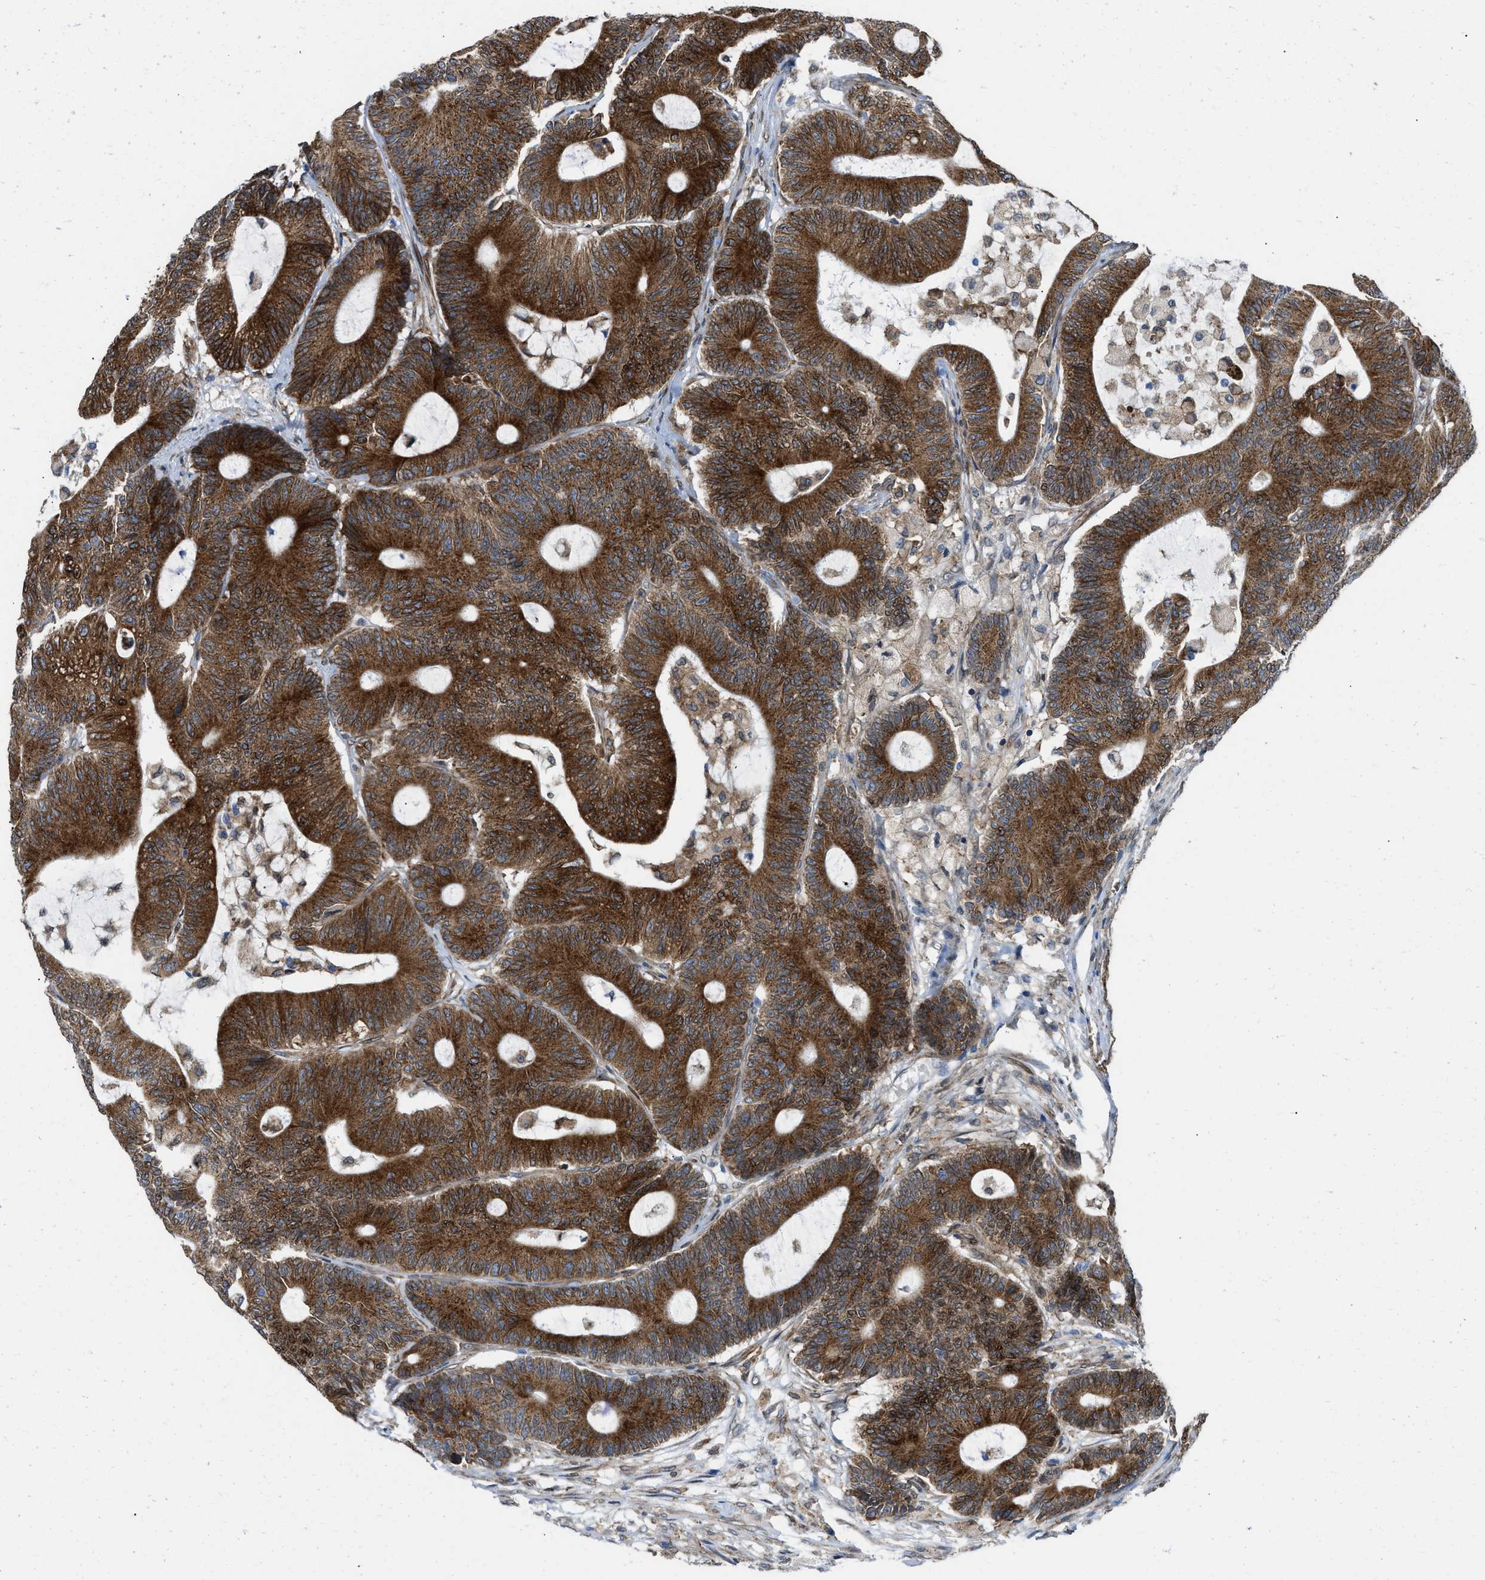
{"staining": {"intensity": "strong", "quantity": ">75%", "location": "cytoplasmic/membranous"}, "tissue": "colorectal cancer", "cell_type": "Tumor cells", "image_type": "cancer", "snomed": [{"axis": "morphology", "description": "Adenocarcinoma, NOS"}, {"axis": "topography", "description": "Colon"}], "caption": "Colorectal cancer stained with immunohistochemistry exhibits strong cytoplasmic/membranous positivity in about >75% of tumor cells.", "gene": "ERLIN2", "patient": {"sex": "female", "age": 84}}